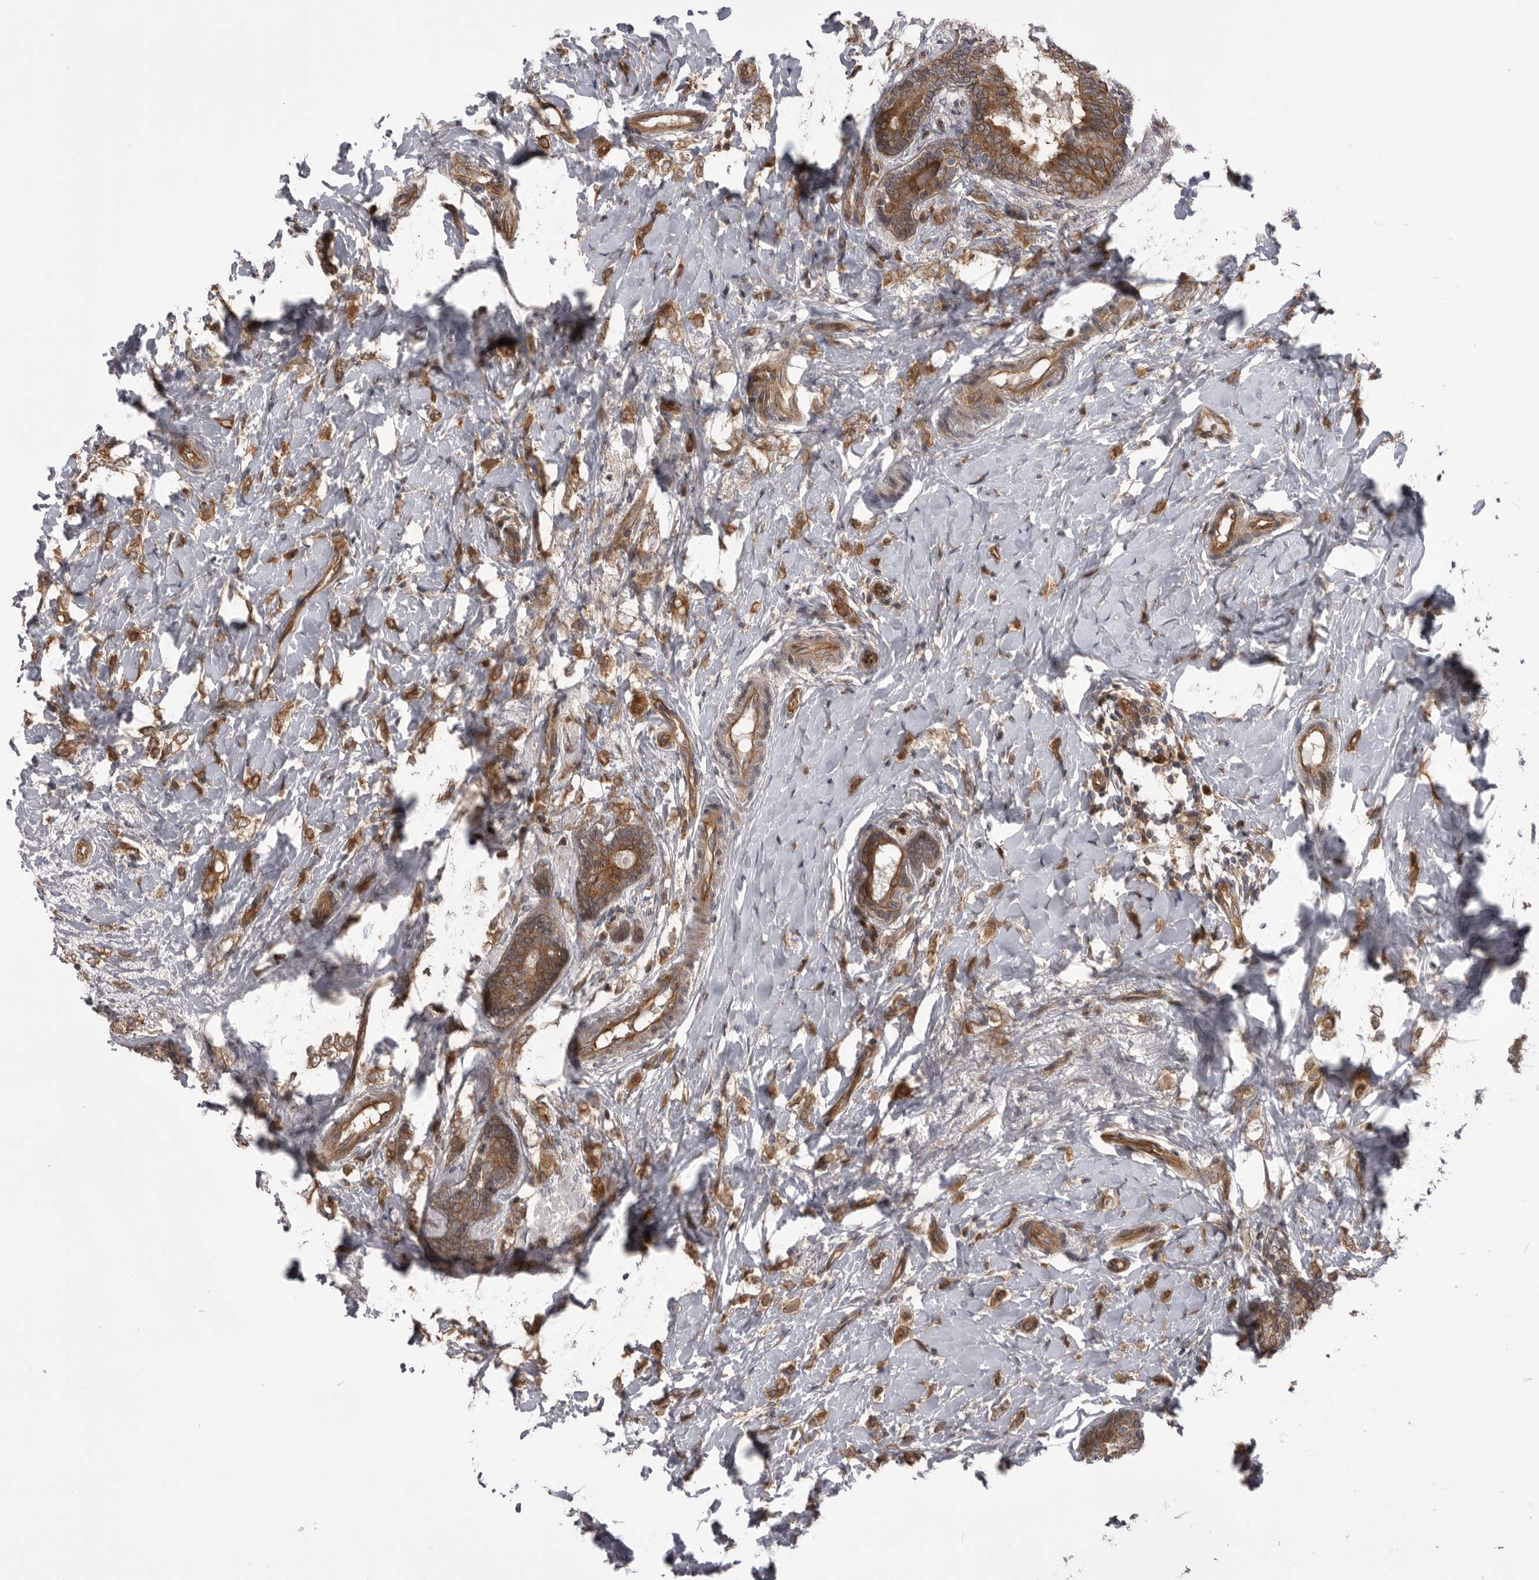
{"staining": {"intensity": "moderate", "quantity": ">75%", "location": "cytoplasmic/membranous"}, "tissue": "breast cancer", "cell_type": "Tumor cells", "image_type": "cancer", "snomed": [{"axis": "morphology", "description": "Normal tissue, NOS"}, {"axis": "morphology", "description": "Lobular carcinoma"}, {"axis": "topography", "description": "Breast"}], "caption": "Human breast cancer (lobular carcinoma) stained with a protein marker shows moderate staining in tumor cells.", "gene": "RAB3GAP2", "patient": {"sex": "female", "age": 47}}